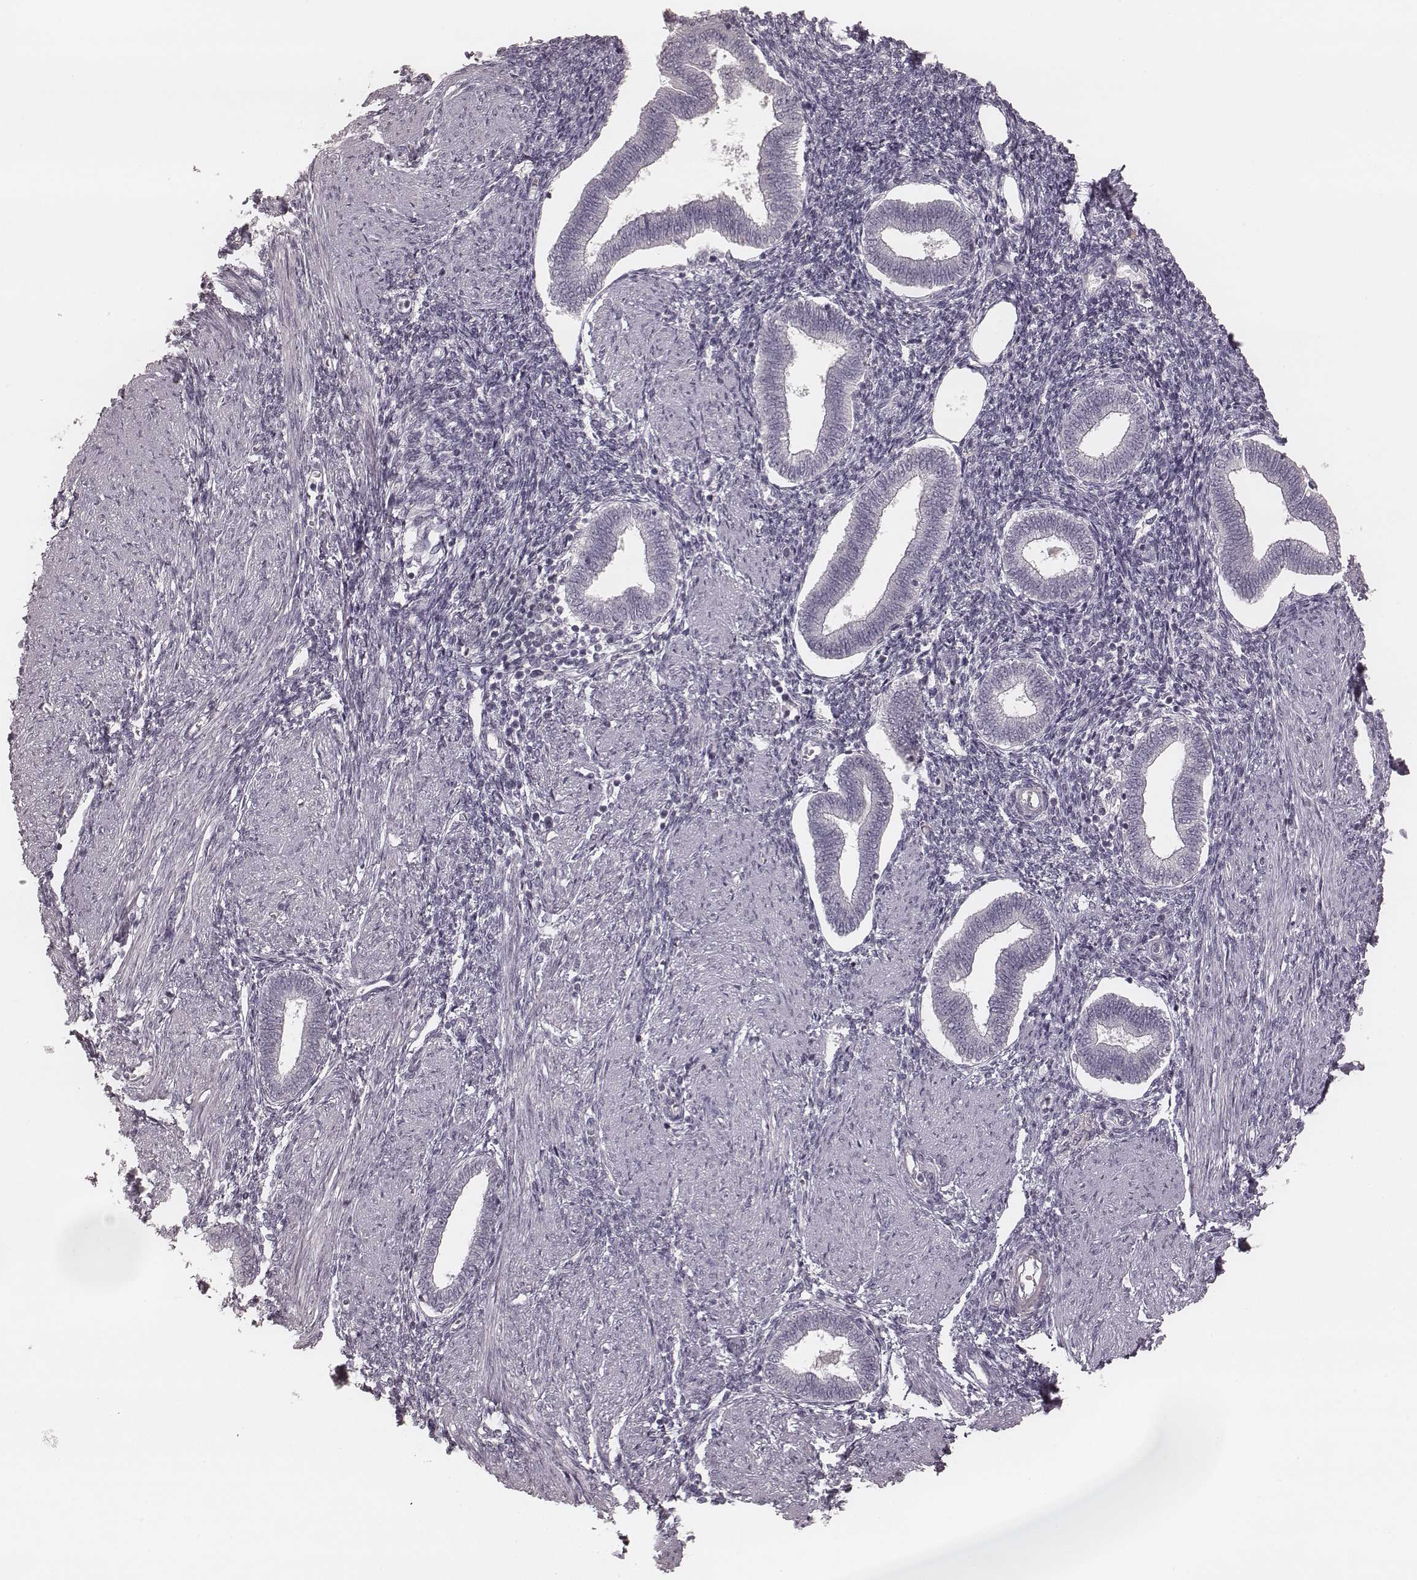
{"staining": {"intensity": "negative", "quantity": "none", "location": "none"}, "tissue": "endometrium", "cell_type": "Cells in endometrial stroma", "image_type": "normal", "snomed": [{"axis": "morphology", "description": "Normal tissue, NOS"}, {"axis": "topography", "description": "Endometrium"}], "caption": "Endometrium was stained to show a protein in brown. There is no significant staining in cells in endometrial stroma. The staining was performed using DAB (3,3'-diaminobenzidine) to visualize the protein expression in brown, while the nuclei were stained in blue with hematoxylin (Magnification: 20x).", "gene": "SMIM24", "patient": {"sex": "female", "age": 42}}